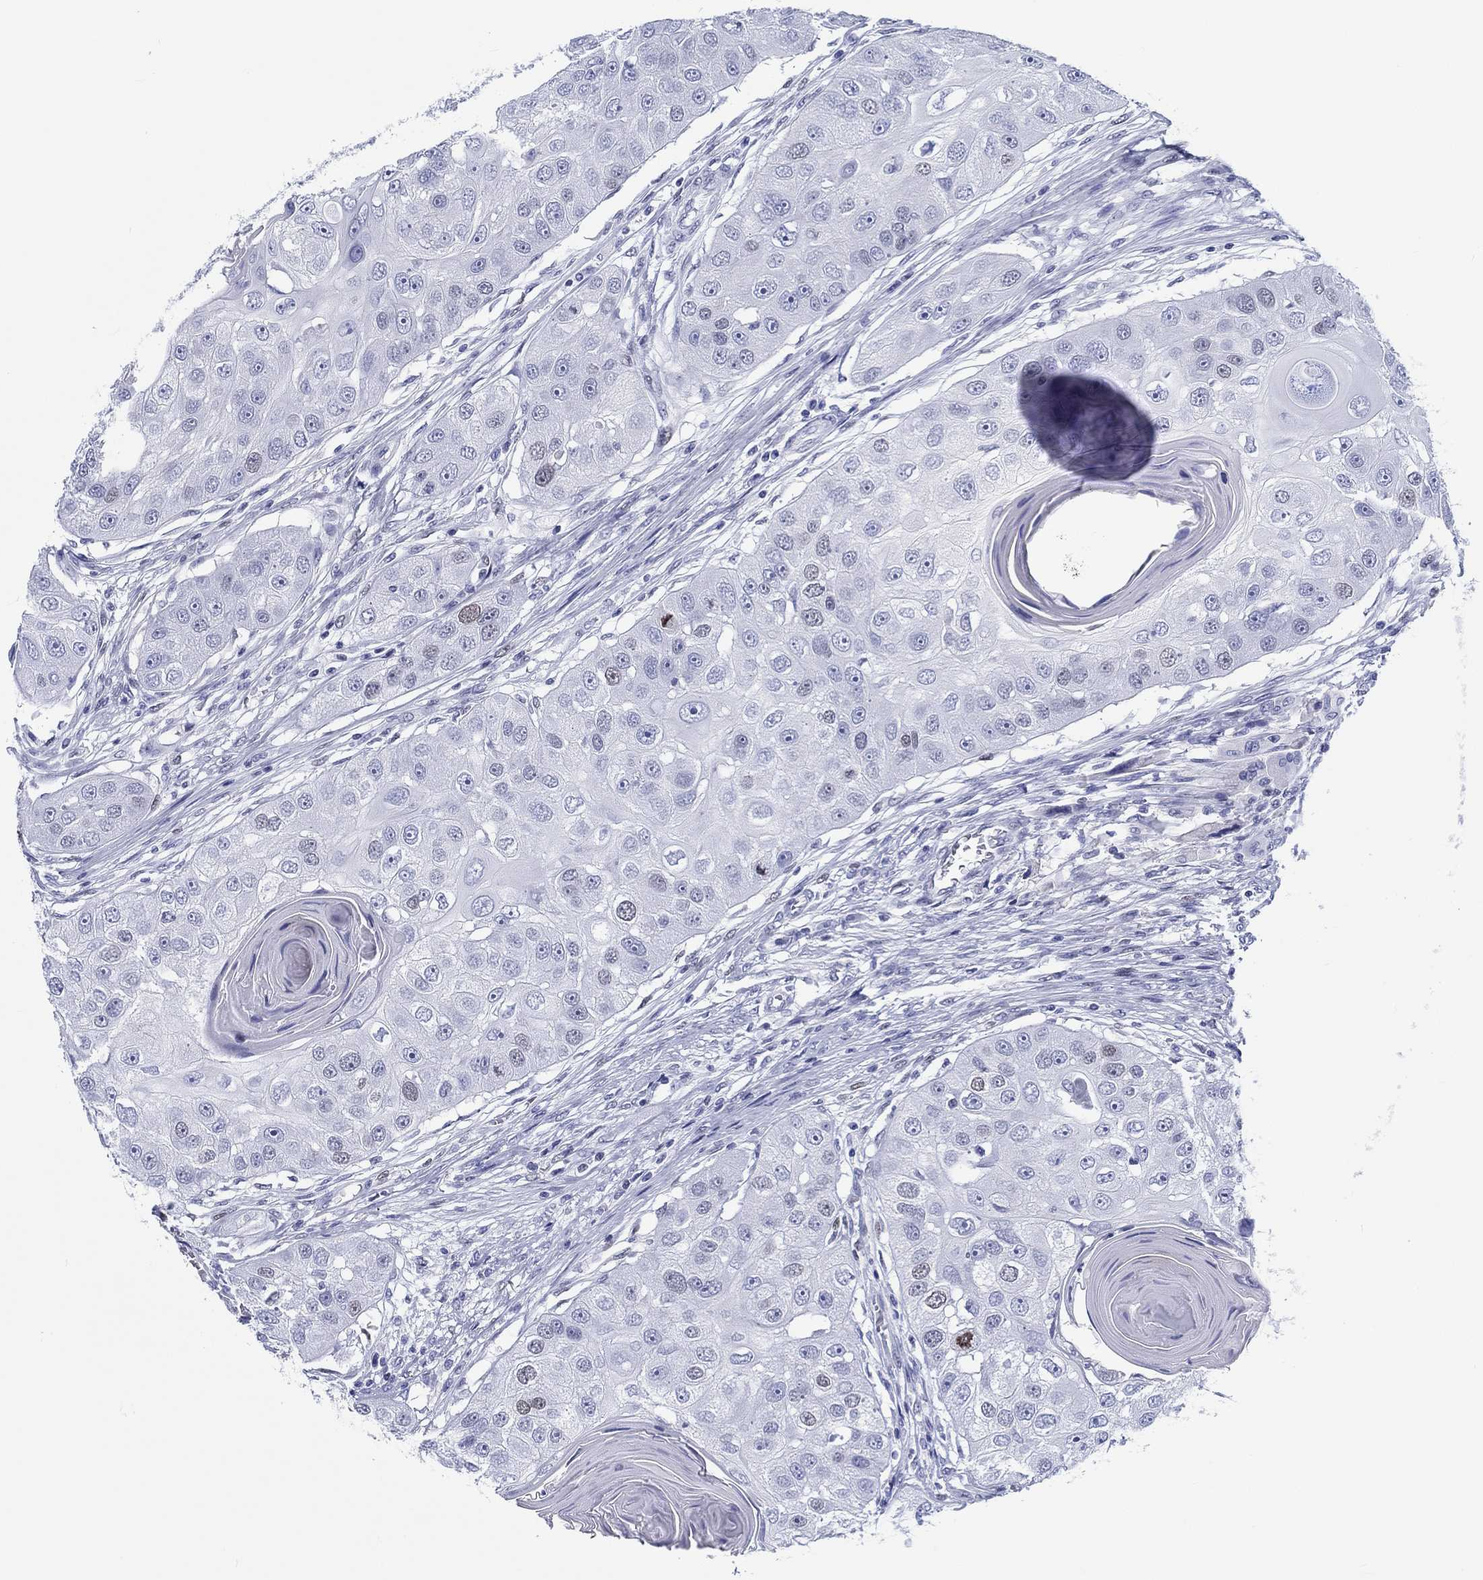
{"staining": {"intensity": "weak", "quantity": "<25%", "location": "nuclear"}, "tissue": "head and neck cancer", "cell_type": "Tumor cells", "image_type": "cancer", "snomed": [{"axis": "morphology", "description": "Normal tissue, NOS"}, {"axis": "morphology", "description": "Squamous cell carcinoma, NOS"}, {"axis": "topography", "description": "Skeletal muscle"}, {"axis": "topography", "description": "Head-Neck"}], "caption": "Tumor cells show no significant protein staining in head and neck cancer. (Brightfield microscopy of DAB immunohistochemistry (IHC) at high magnification).", "gene": "H1-1", "patient": {"sex": "male", "age": 51}}